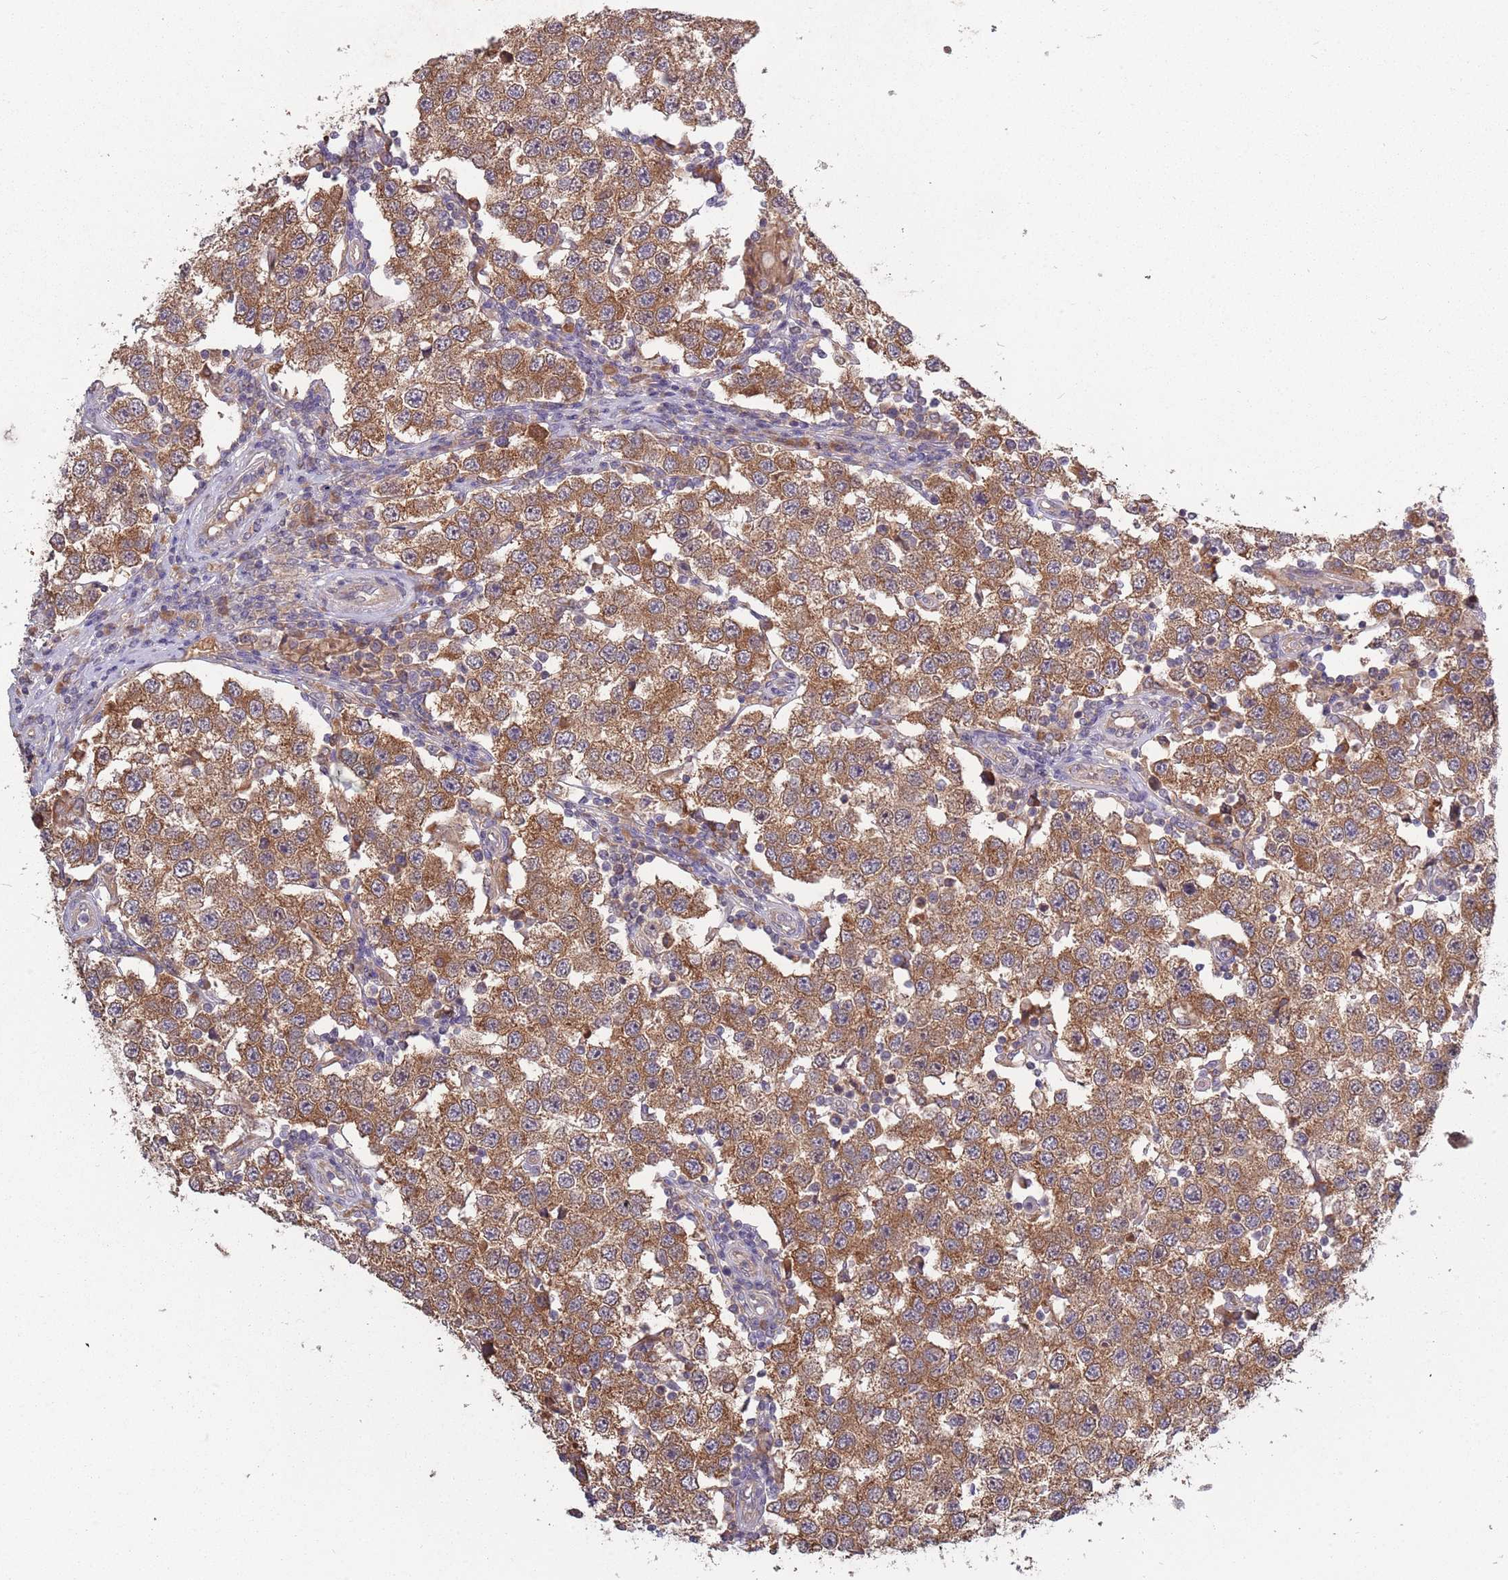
{"staining": {"intensity": "moderate", "quantity": ">75%", "location": "cytoplasmic/membranous"}, "tissue": "testis cancer", "cell_type": "Tumor cells", "image_type": "cancer", "snomed": [{"axis": "morphology", "description": "Seminoma, NOS"}, {"axis": "topography", "description": "Testis"}], "caption": "Immunohistochemistry (IHC) staining of testis seminoma, which shows medium levels of moderate cytoplasmic/membranous staining in approximately >75% of tumor cells indicating moderate cytoplasmic/membranous protein positivity. The staining was performed using DAB (3,3'-diaminobenzidine) (brown) for protein detection and nuclei were counterstained in hematoxylin (blue).", "gene": "USP32", "patient": {"sex": "male", "age": 34}}